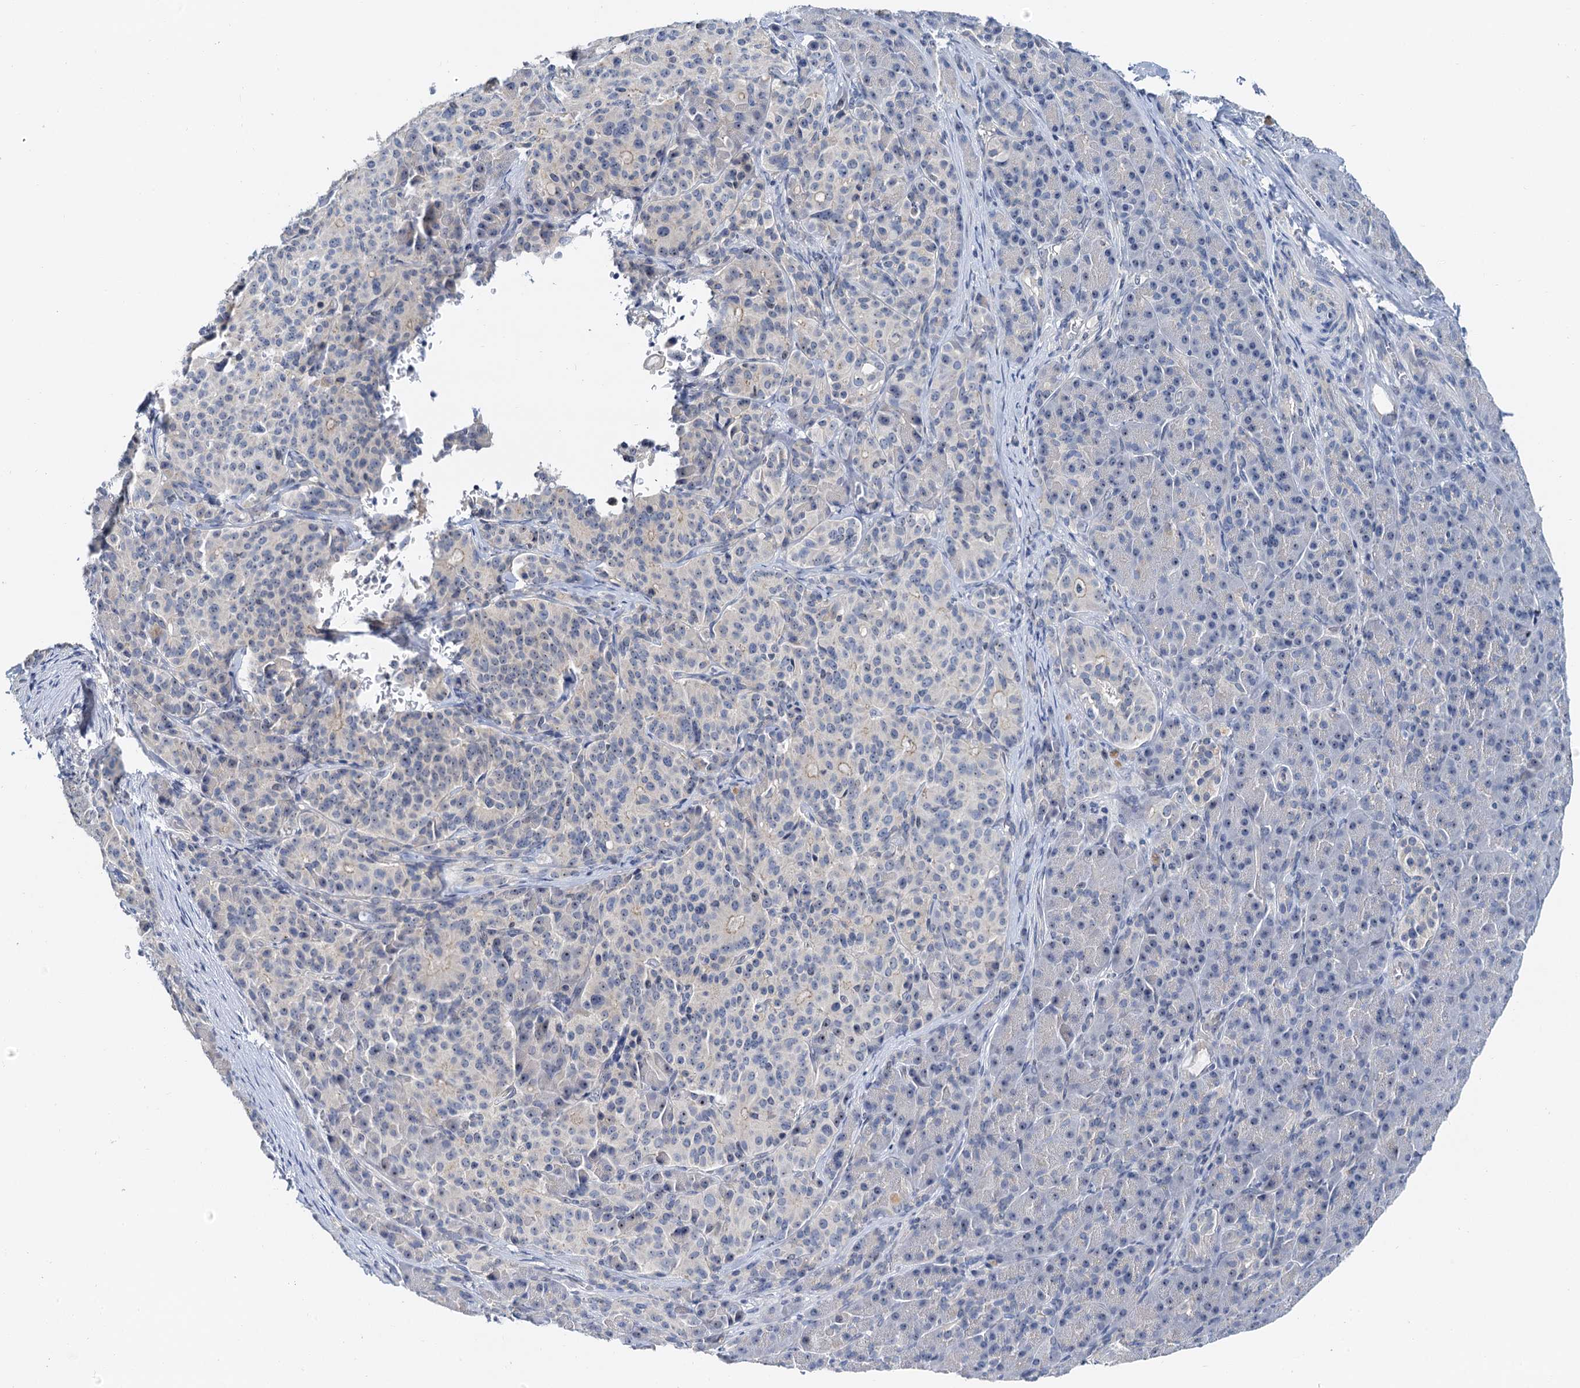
{"staining": {"intensity": "negative", "quantity": "none", "location": "none"}, "tissue": "pancreatic cancer", "cell_type": "Tumor cells", "image_type": "cancer", "snomed": [{"axis": "morphology", "description": "Adenocarcinoma, NOS"}, {"axis": "topography", "description": "Pancreas"}], "caption": "An immunohistochemistry micrograph of pancreatic cancer (adenocarcinoma) is shown. There is no staining in tumor cells of pancreatic cancer (adenocarcinoma).", "gene": "NOP2", "patient": {"sex": "female", "age": 74}}